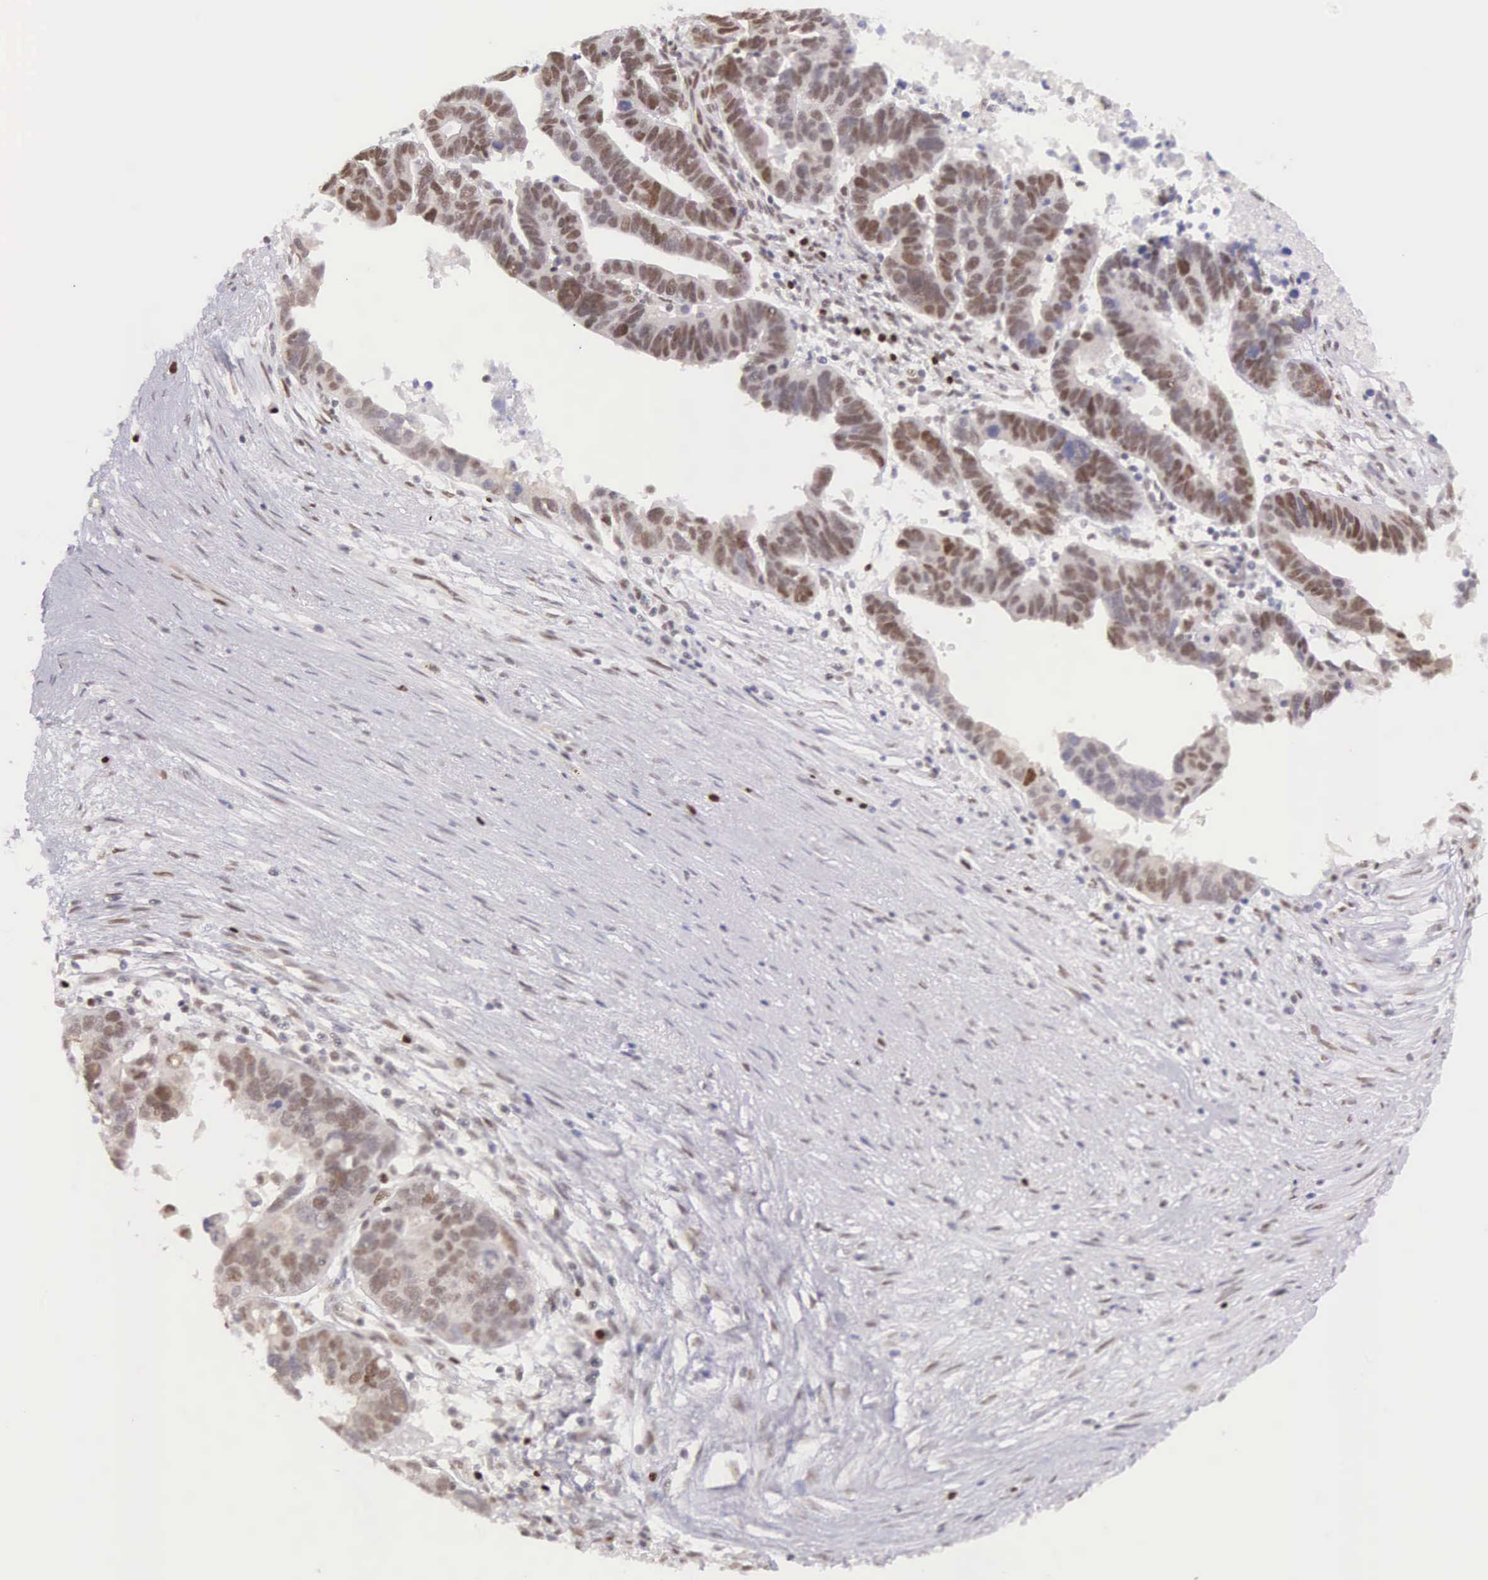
{"staining": {"intensity": "moderate", "quantity": "25%-75%", "location": "nuclear"}, "tissue": "ovarian cancer", "cell_type": "Tumor cells", "image_type": "cancer", "snomed": [{"axis": "morphology", "description": "Carcinoma, endometroid"}, {"axis": "morphology", "description": "Cystadenocarcinoma, serous, NOS"}, {"axis": "topography", "description": "Ovary"}], "caption": "A brown stain highlights moderate nuclear expression of a protein in ovarian cancer tumor cells.", "gene": "CCDC117", "patient": {"sex": "female", "age": 45}}